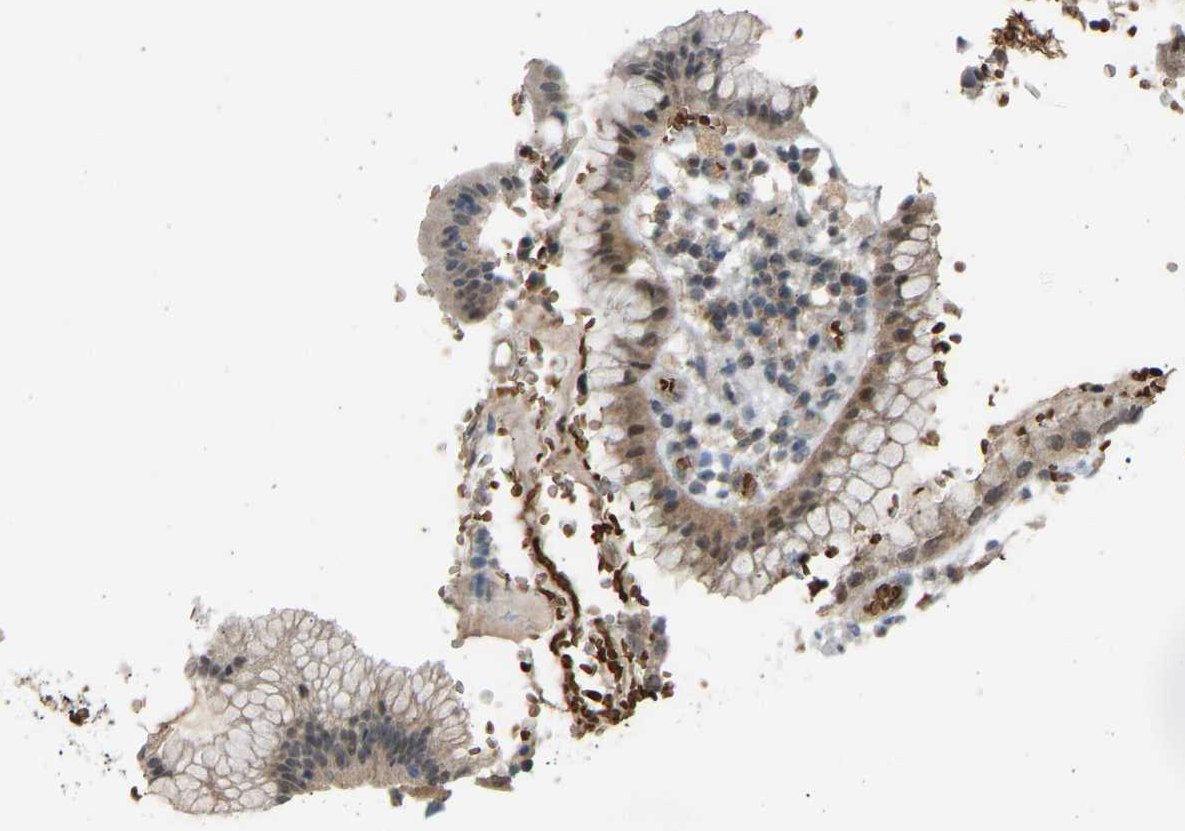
{"staining": {"intensity": "weak", "quantity": ">75%", "location": "cytoplasmic/membranous,nuclear"}, "tissue": "stomach cancer", "cell_type": "Tumor cells", "image_type": "cancer", "snomed": [{"axis": "morphology", "description": "Adenocarcinoma, NOS"}, {"axis": "topography", "description": "Stomach"}], "caption": "This micrograph demonstrates IHC staining of adenocarcinoma (stomach), with low weak cytoplasmic/membranous and nuclear expression in approximately >75% of tumor cells.", "gene": "BIRC2", "patient": {"sex": "female", "age": 75}}